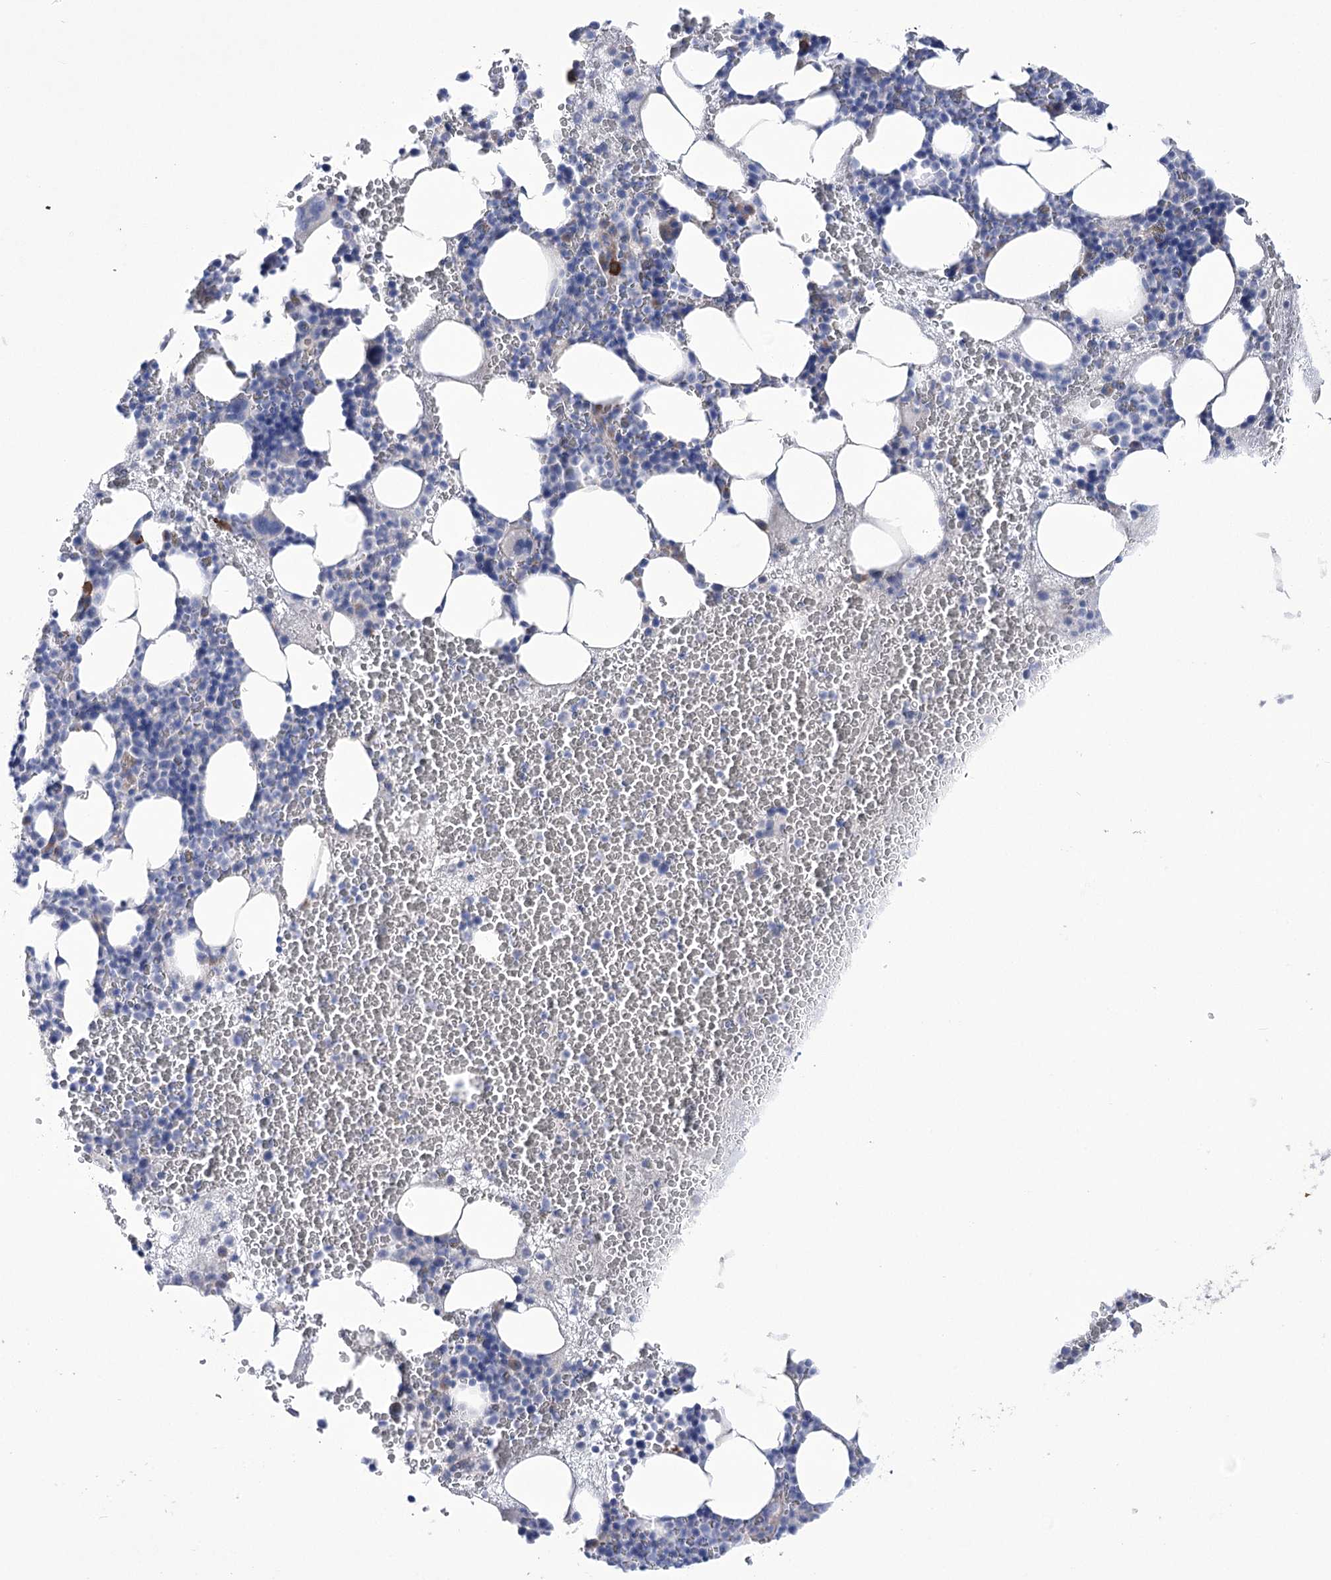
{"staining": {"intensity": "moderate", "quantity": "<25%", "location": "cytoplasmic/membranous"}, "tissue": "bone marrow", "cell_type": "Hematopoietic cells", "image_type": "normal", "snomed": [{"axis": "morphology", "description": "Normal tissue, NOS"}, {"axis": "topography", "description": "Bone marrow"}], "caption": "There is low levels of moderate cytoplasmic/membranous staining in hematopoietic cells of benign bone marrow, as demonstrated by immunohistochemical staining (brown color).", "gene": "CEP164", "patient": {"sex": "male", "age": 36}}